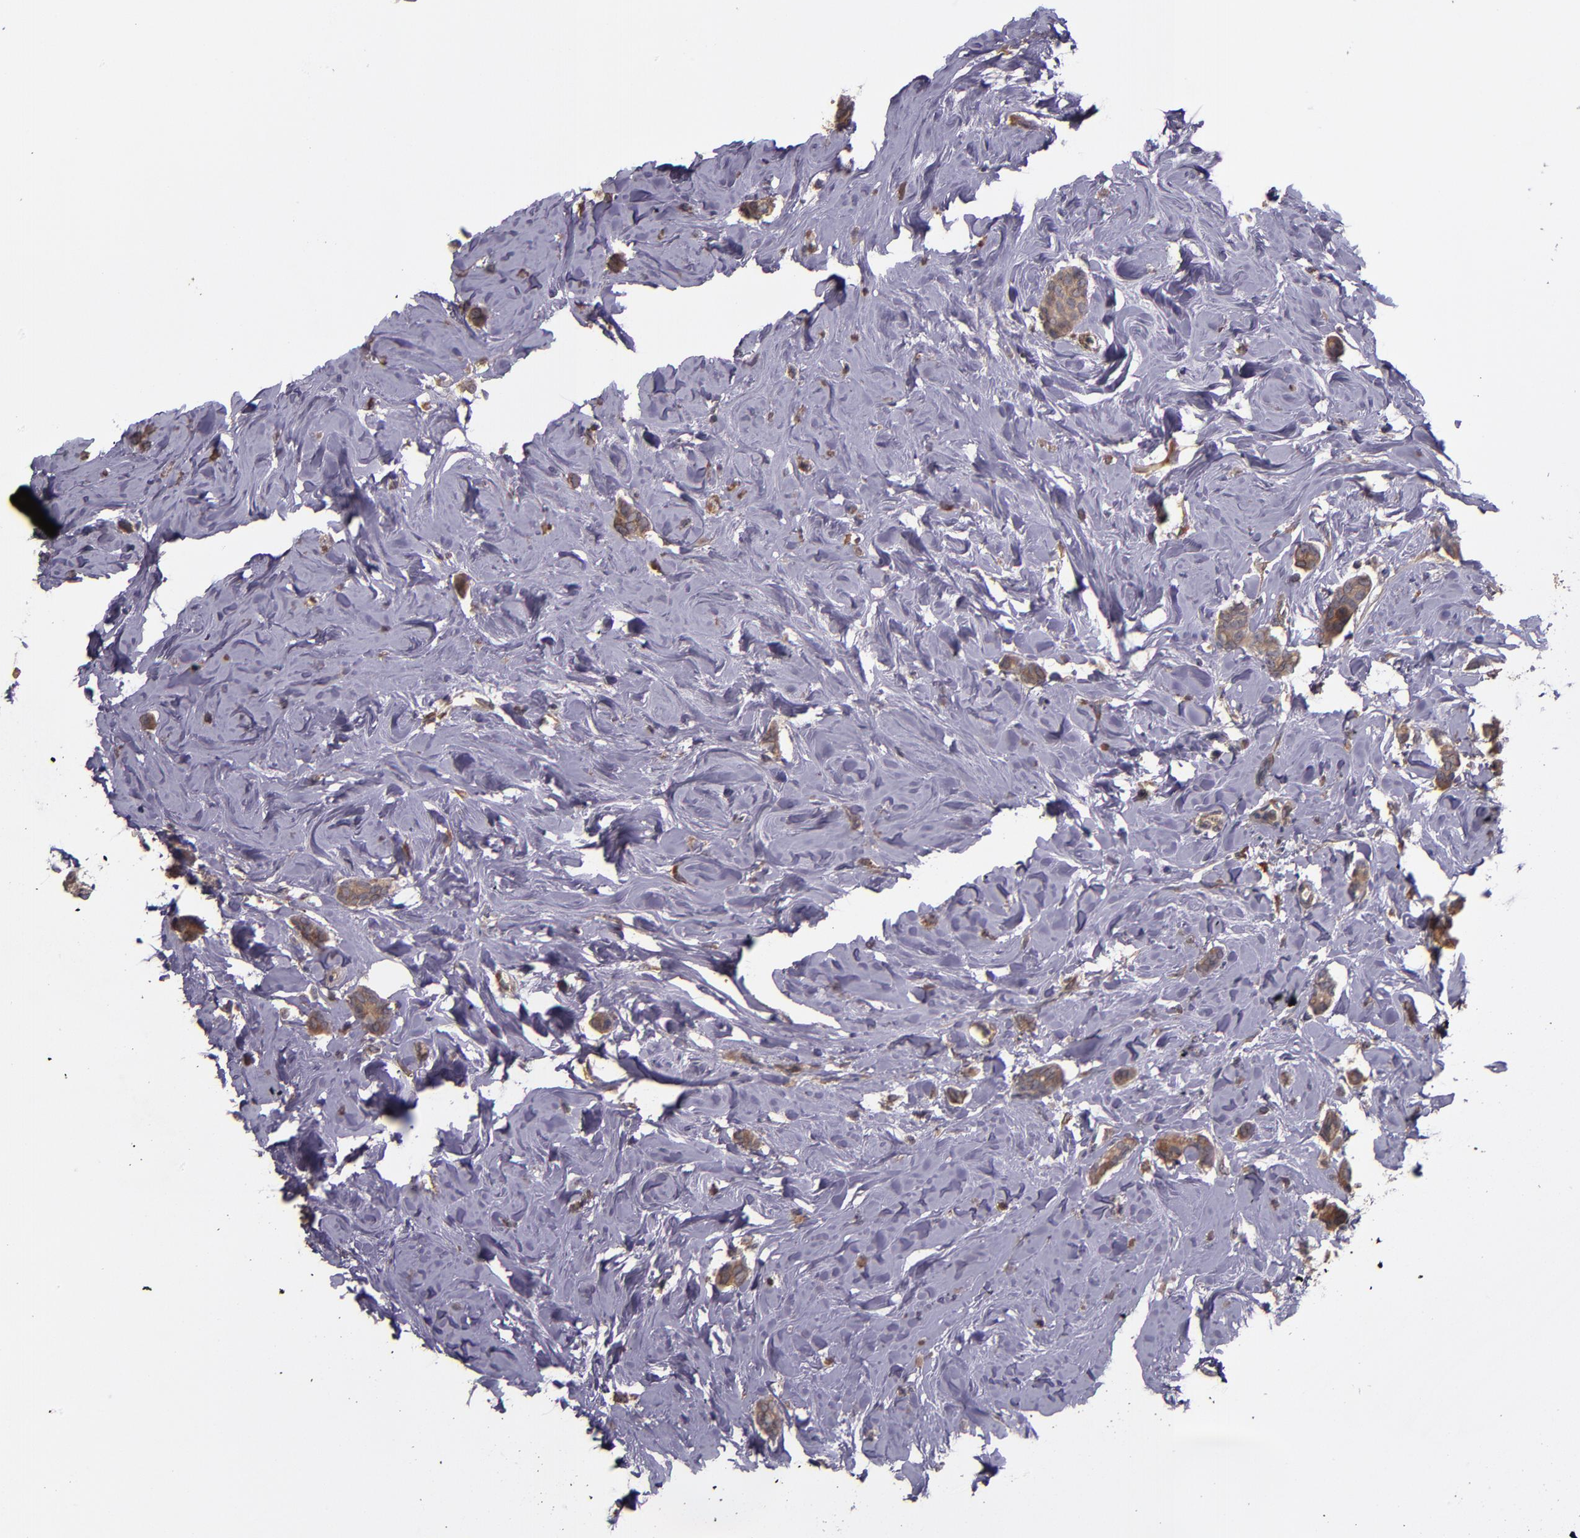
{"staining": {"intensity": "moderate", "quantity": ">75%", "location": "cytoplasmic/membranous"}, "tissue": "breast cancer", "cell_type": "Tumor cells", "image_type": "cancer", "snomed": [{"axis": "morphology", "description": "Duct carcinoma"}, {"axis": "topography", "description": "Breast"}], "caption": "Tumor cells display moderate cytoplasmic/membranous staining in approximately >75% of cells in breast infiltrating ductal carcinoma.", "gene": "PRAF2", "patient": {"sex": "female", "age": 84}}